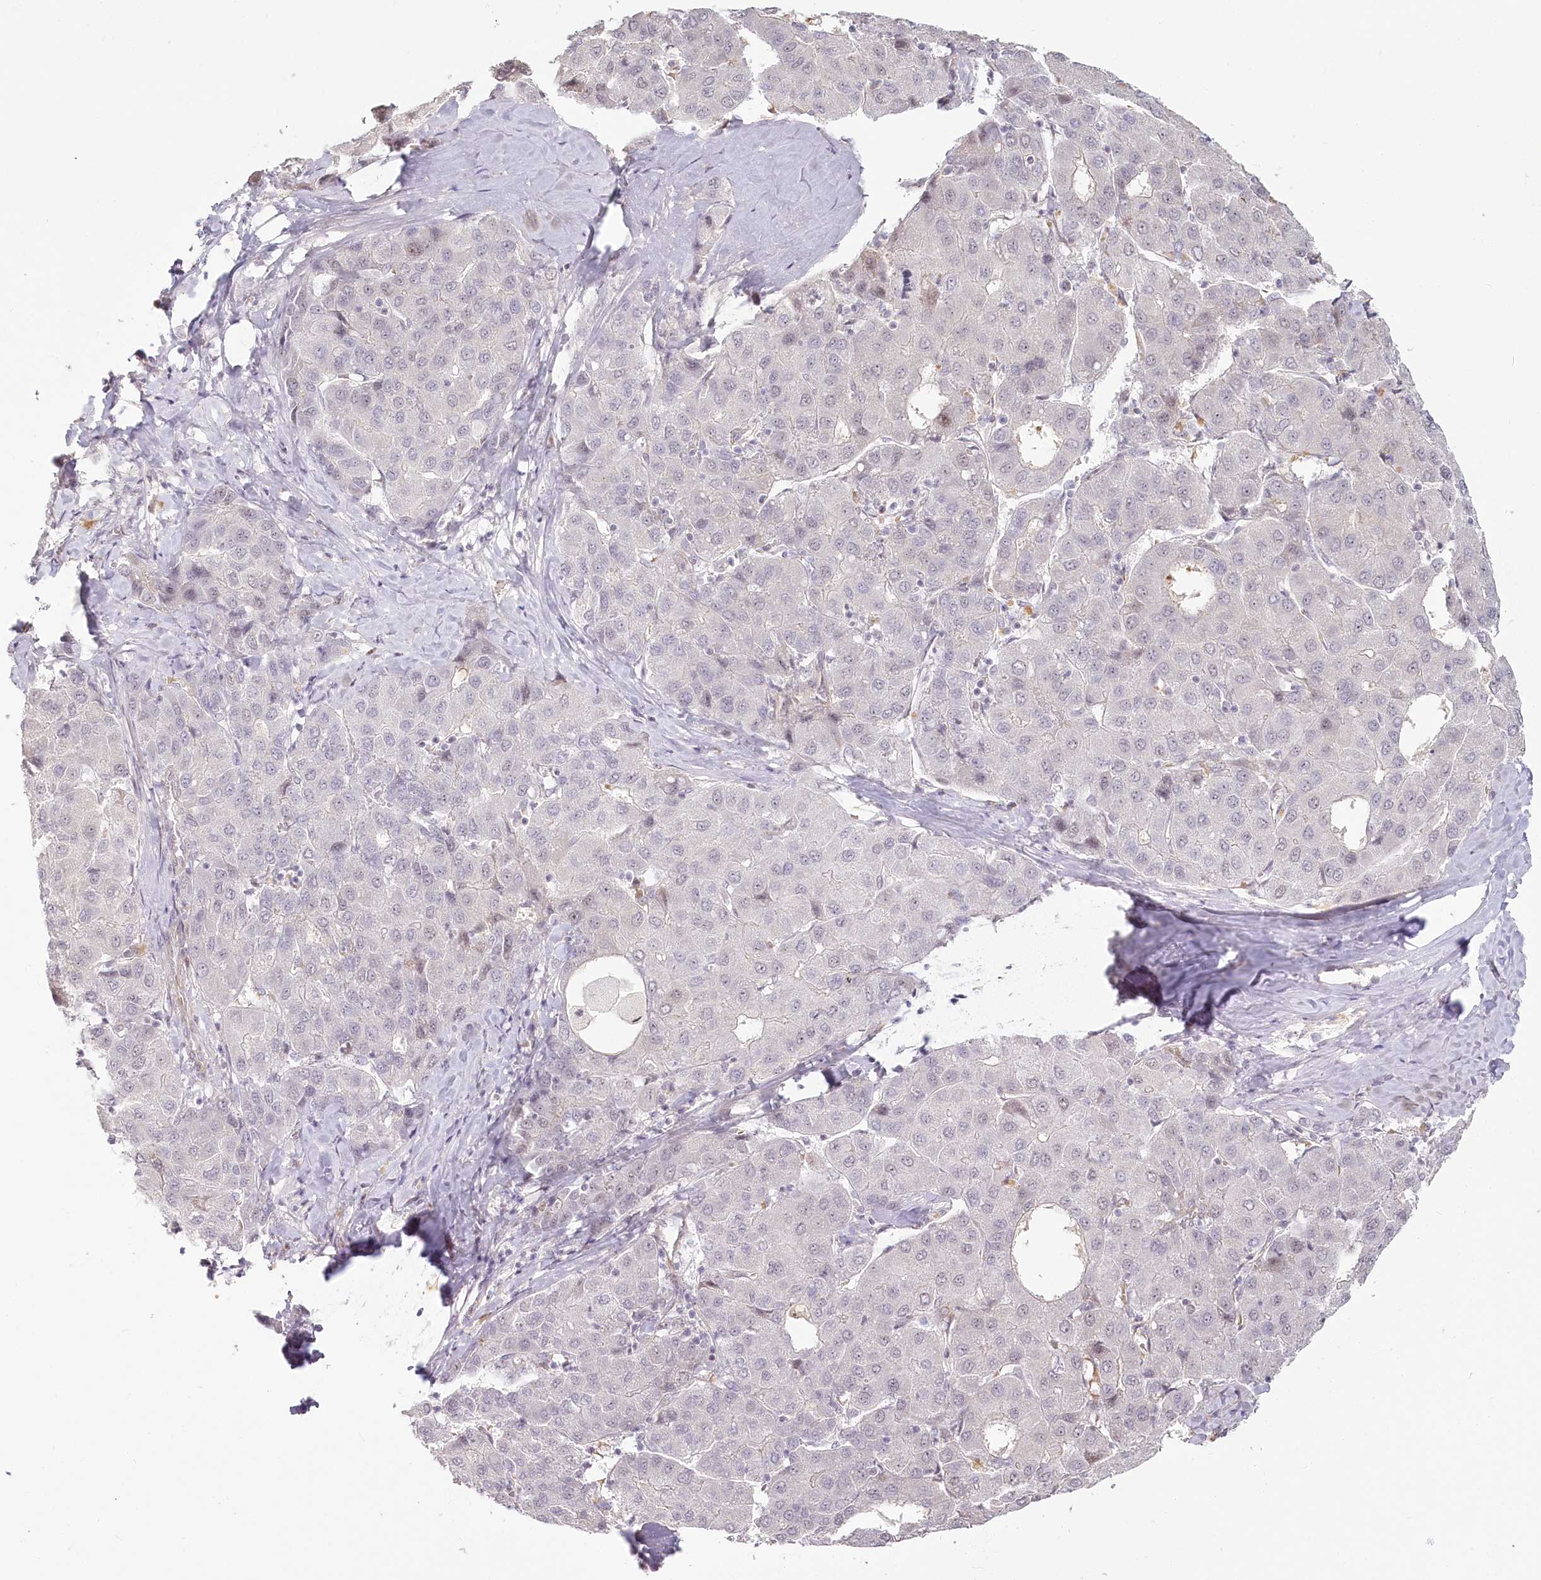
{"staining": {"intensity": "negative", "quantity": "none", "location": "none"}, "tissue": "liver cancer", "cell_type": "Tumor cells", "image_type": "cancer", "snomed": [{"axis": "morphology", "description": "Carcinoma, Hepatocellular, NOS"}, {"axis": "topography", "description": "Liver"}], "caption": "Tumor cells are negative for brown protein staining in liver hepatocellular carcinoma.", "gene": "EXOSC7", "patient": {"sex": "male", "age": 65}}